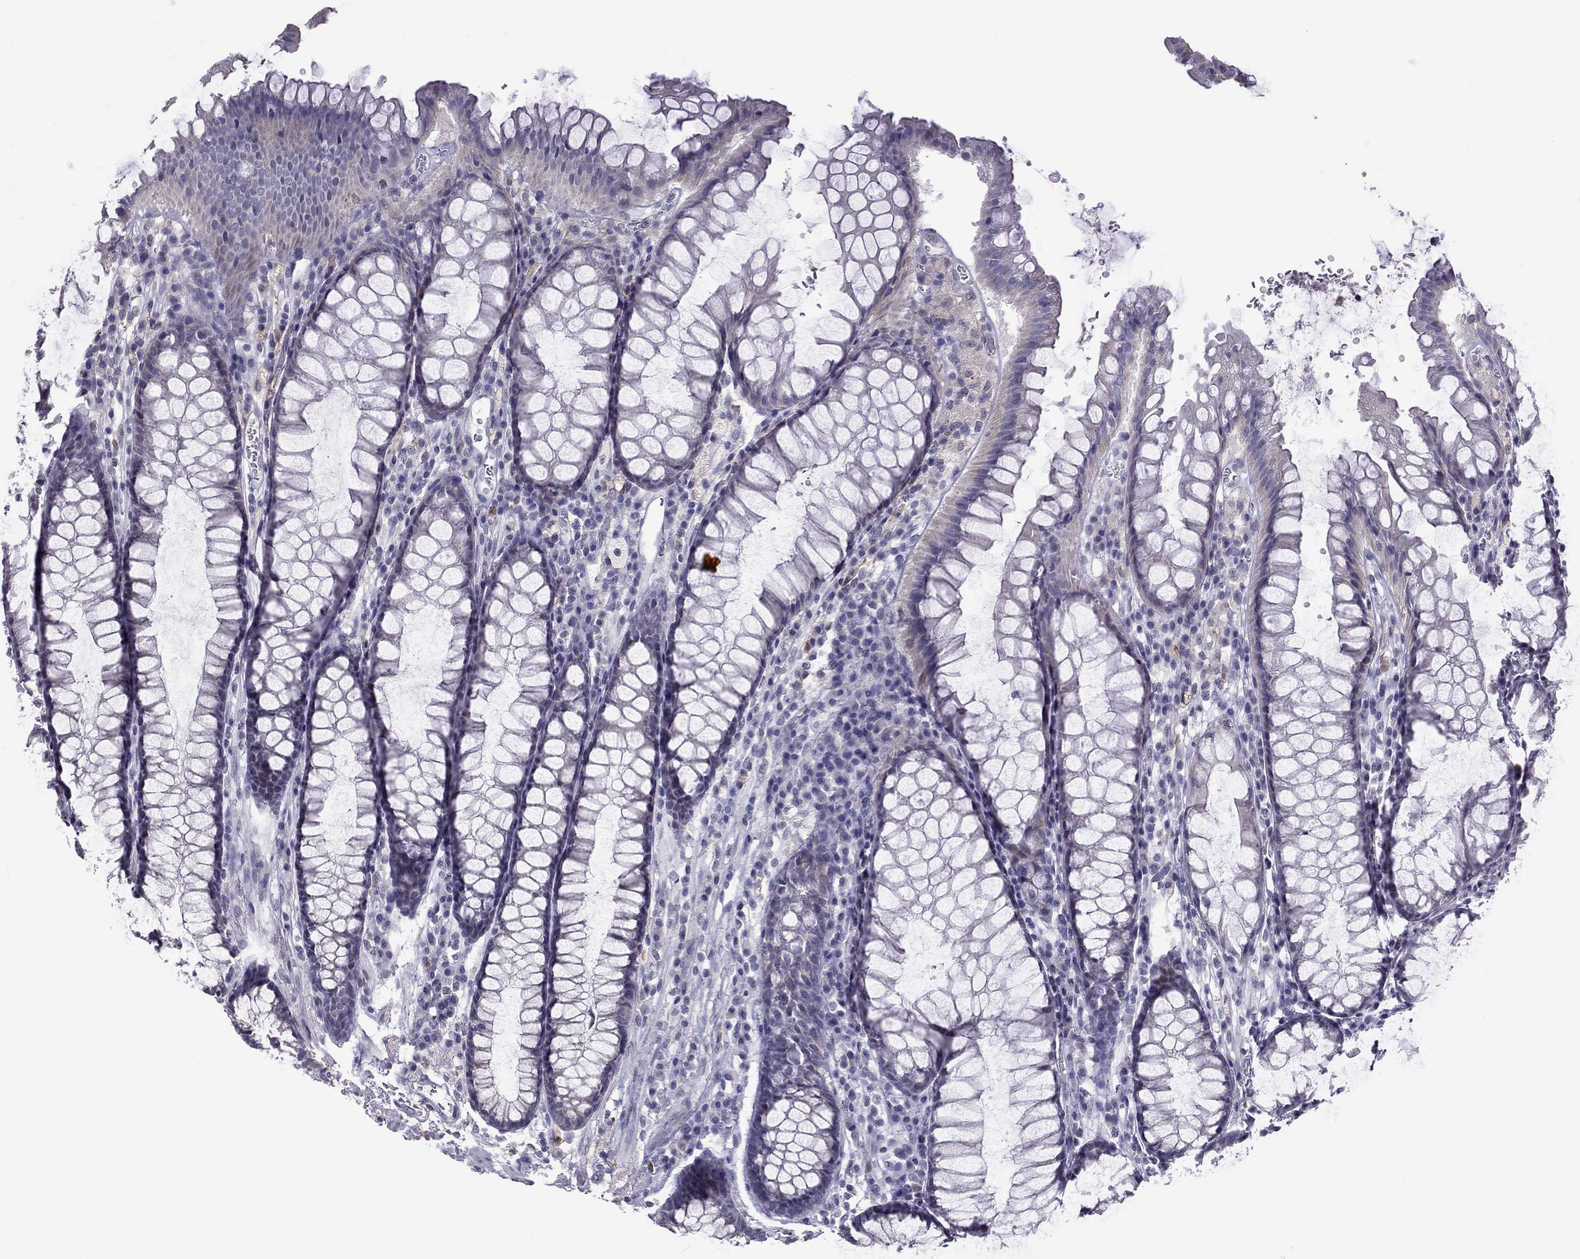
{"staining": {"intensity": "negative", "quantity": "none", "location": "none"}, "tissue": "rectum", "cell_type": "Glandular cells", "image_type": "normal", "snomed": [{"axis": "morphology", "description": "Normal tissue, NOS"}, {"axis": "topography", "description": "Rectum"}], "caption": "Immunohistochemical staining of unremarkable human rectum exhibits no significant positivity in glandular cells.", "gene": "PPP1R3A", "patient": {"sex": "female", "age": 68}}